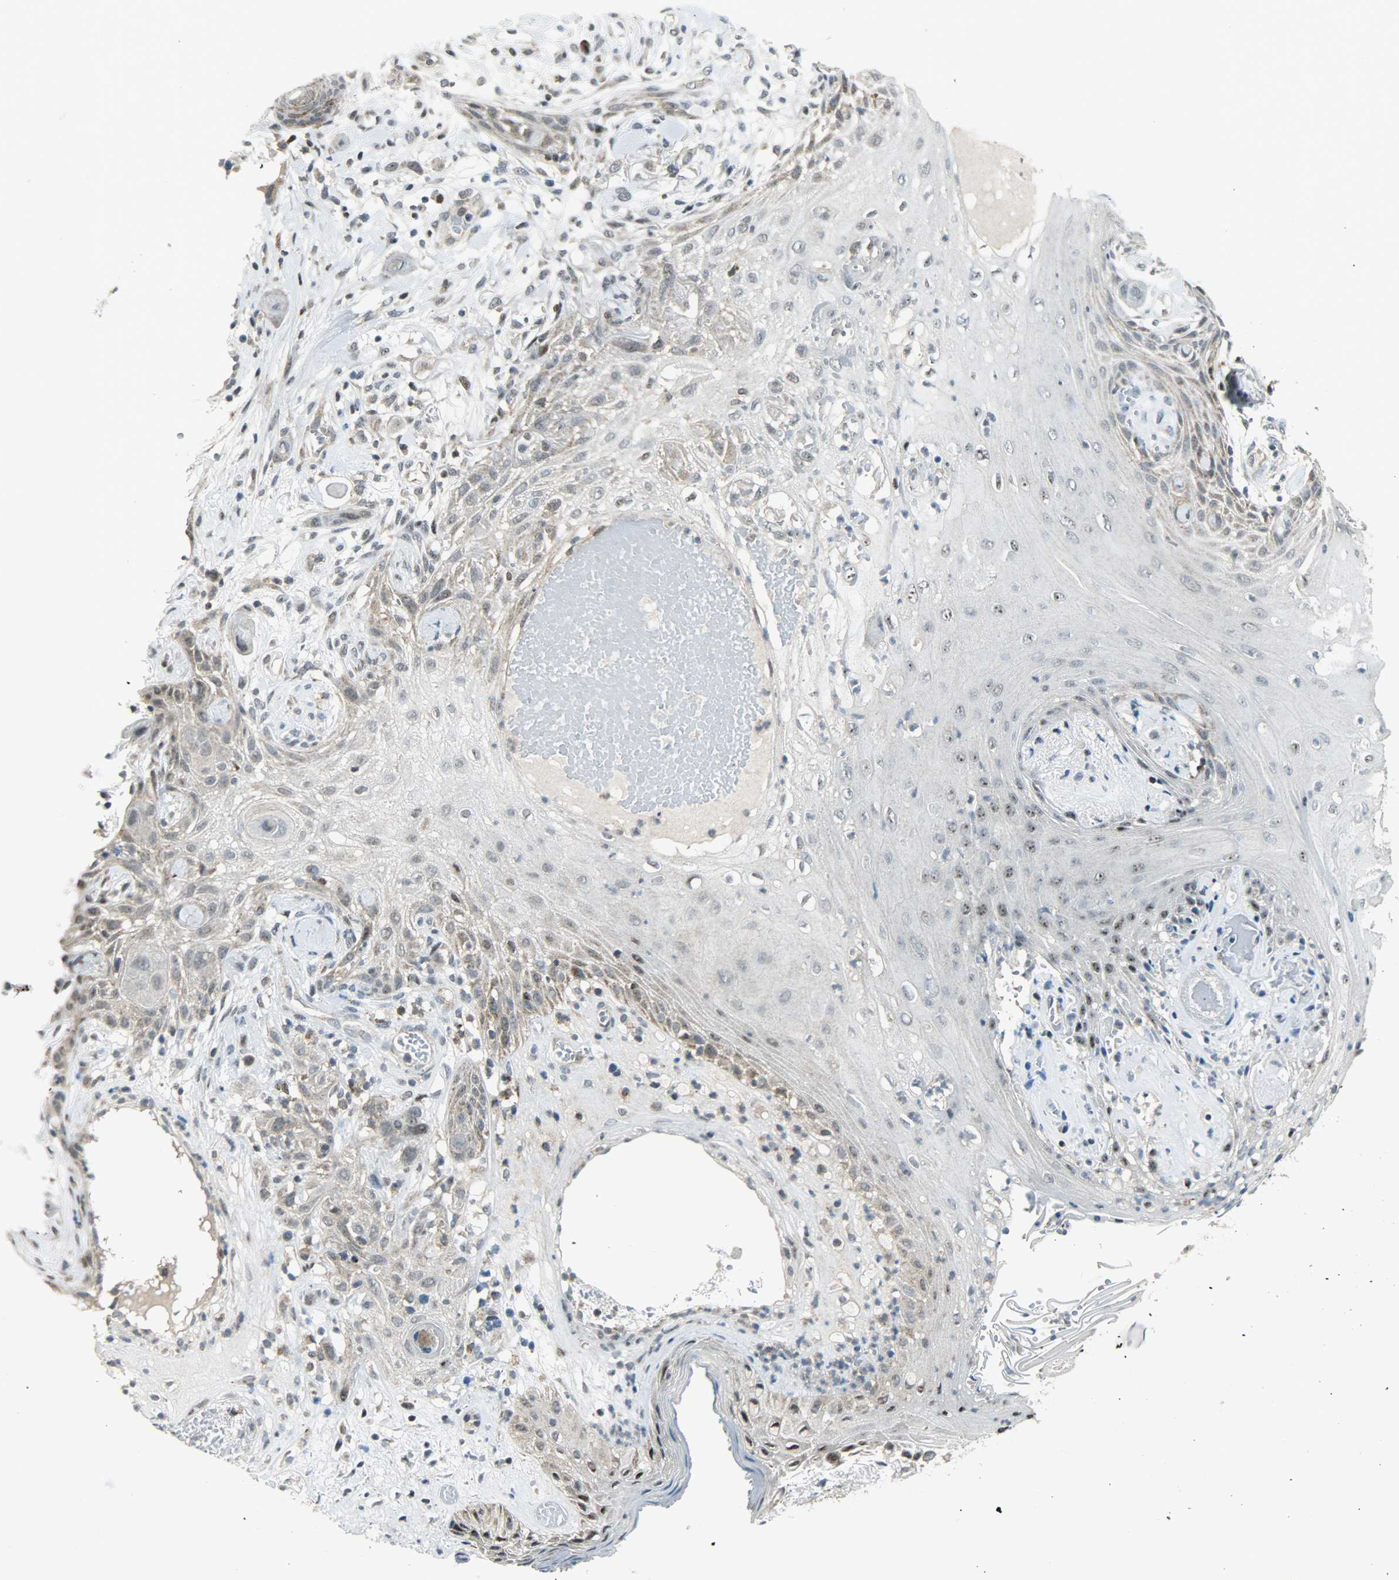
{"staining": {"intensity": "moderate", "quantity": "25%-75%", "location": "cytoplasmic/membranous,nuclear"}, "tissue": "skin cancer", "cell_type": "Tumor cells", "image_type": "cancer", "snomed": [{"axis": "morphology", "description": "Normal tissue, NOS"}, {"axis": "morphology", "description": "Squamous cell carcinoma, NOS"}, {"axis": "topography", "description": "Skin"}], "caption": "Moderate cytoplasmic/membranous and nuclear staining for a protein is appreciated in approximately 25%-75% of tumor cells of skin squamous cell carcinoma using IHC.", "gene": "IL15", "patient": {"sex": "female", "age": 59}}